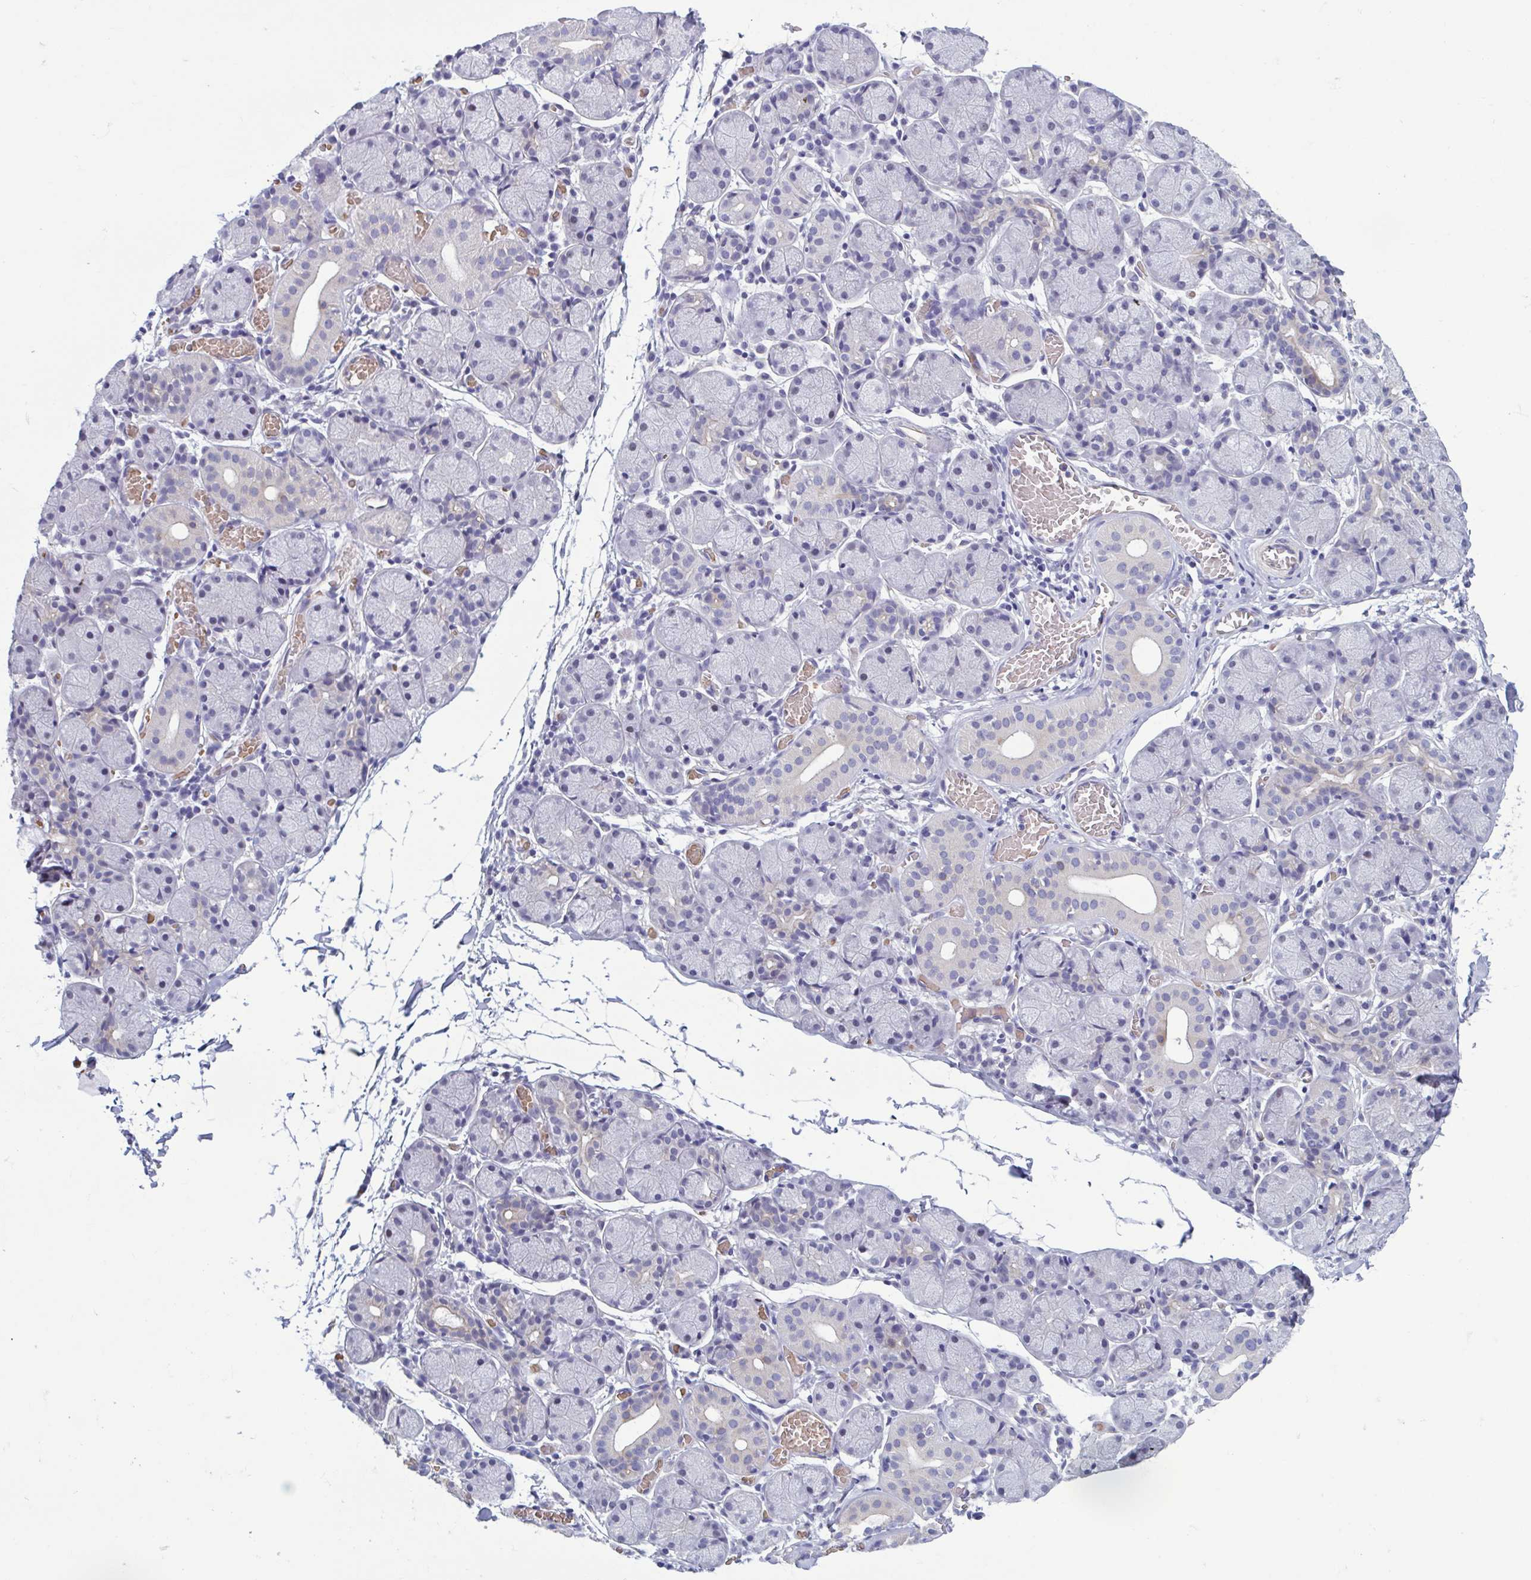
{"staining": {"intensity": "weak", "quantity": "<25%", "location": "cytoplasmic/membranous"}, "tissue": "salivary gland", "cell_type": "Glandular cells", "image_type": "normal", "snomed": [{"axis": "morphology", "description": "Normal tissue, NOS"}, {"axis": "topography", "description": "Salivary gland"}], "caption": "Immunohistochemistry (IHC) image of unremarkable salivary gland stained for a protein (brown), which demonstrates no staining in glandular cells. Brightfield microscopy of immunohistochemistry (IHC) stained with DAB (3,3'-diaminobenzidine) (brown) and hematoxylin (blue), captured at high magnification.", "gene": "MORC4", "patient": {"sex": "female", "age": 24}}